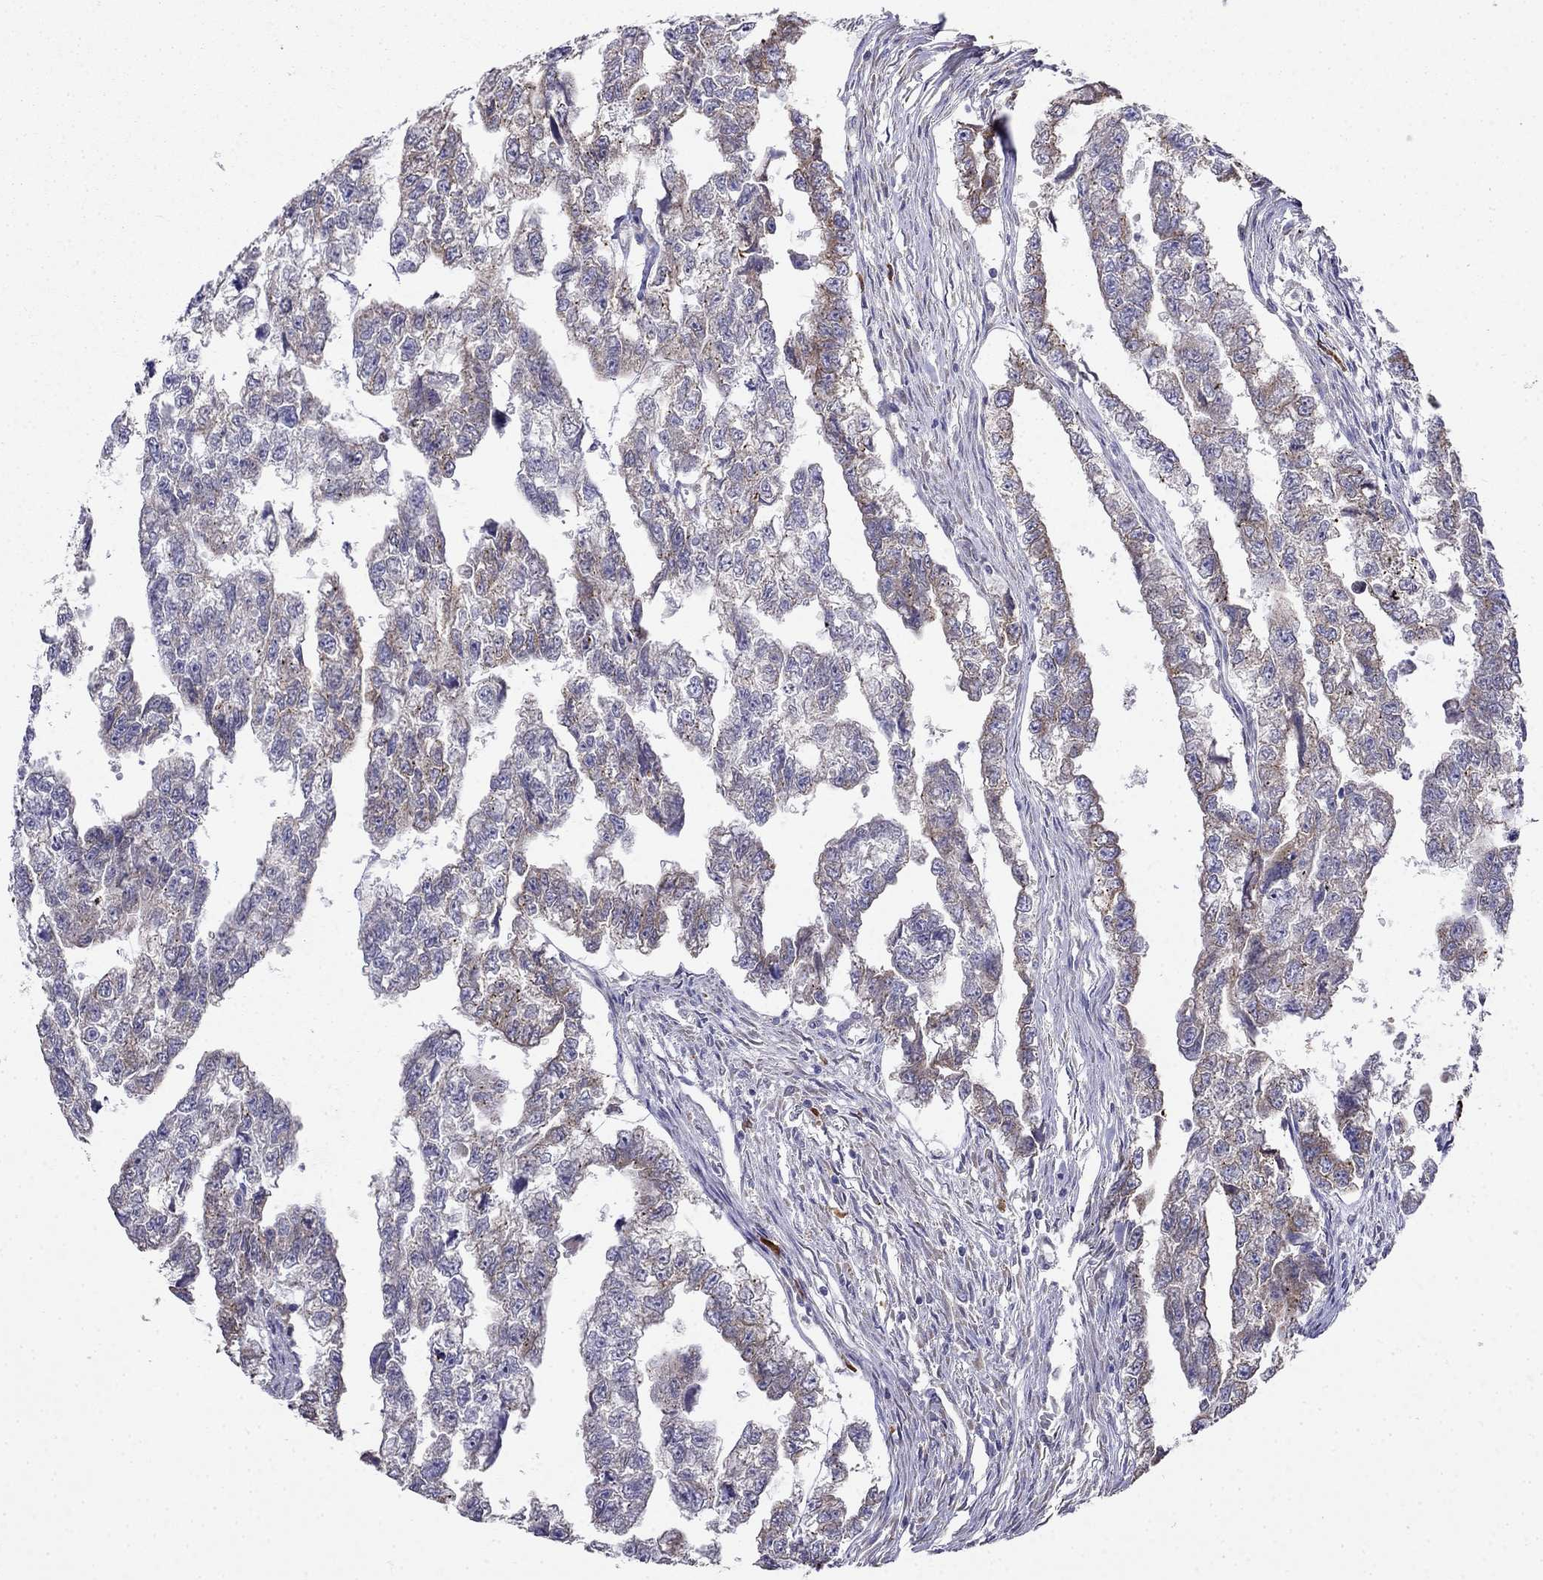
{"staining": {"intensity": "moderate", "quantity": "<25%", "location": "cytoplasmic/membranous"}, "tissue": "testis cancer", "cell_type": "Tumor cells", "image_type": "cancer", "snomed": [{"axis": "morphology", "description": "Carcinoma, Embryonal, NOS"}, {"axis": "morphology", "description": "Teratoma, malignant, NOS"}, {"axis": "topography", "description": "Testis"}], "caption": "Immunohistochemical staining of testis cancer exhibits low levels of moderate cytoplasmic/membranous positivity in about <25% of tumor cells. The protein of interest is stained brown, and the nuclei are stained in blue (DAB (3,3'-diaminobenzidine) IHC with brightfield microscopy, high magnification).", "gene": "LONRF2", "patient": {"sex": "male", "age": 44}}